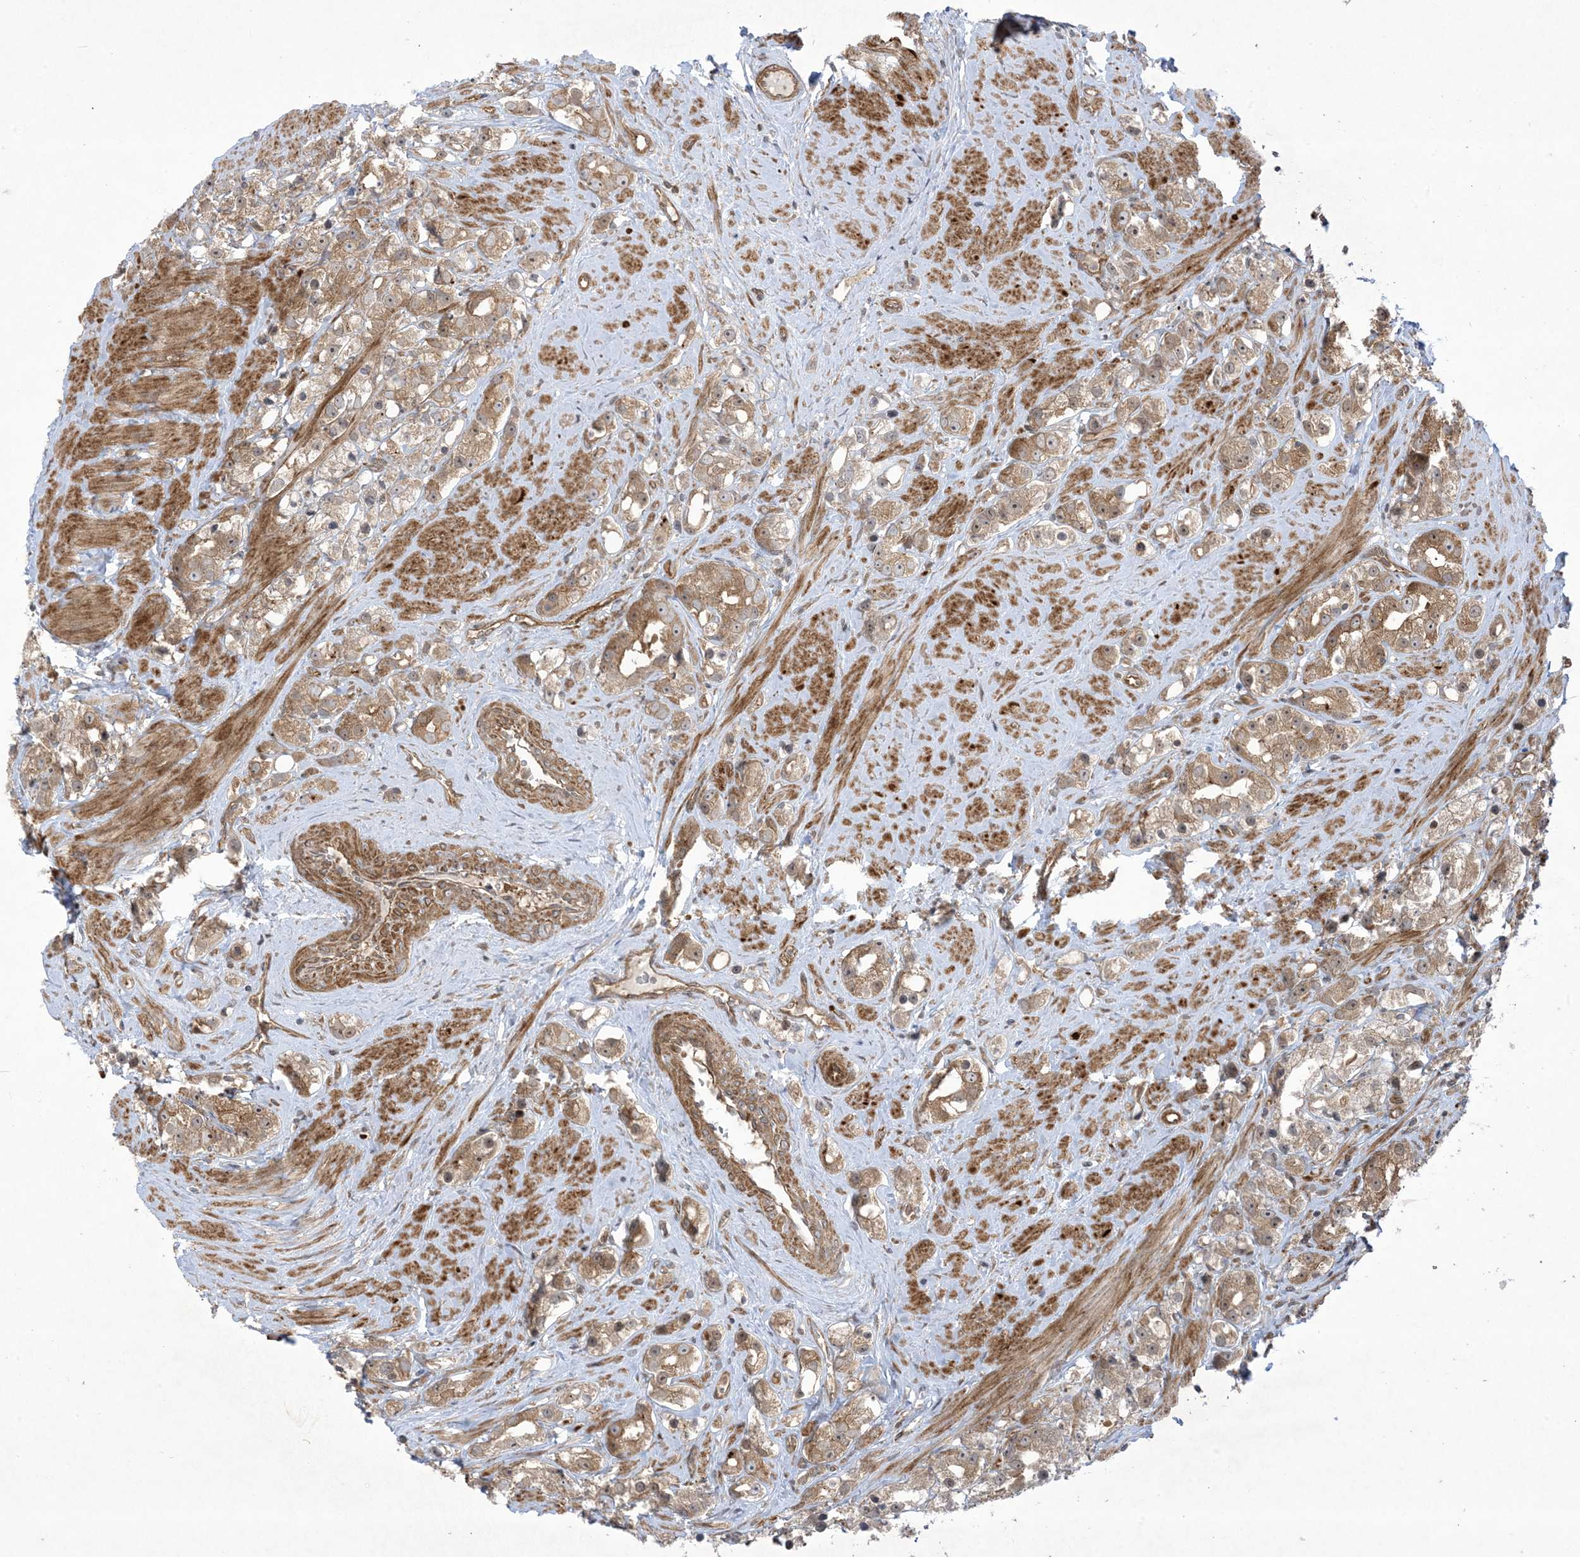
{"staining": {"intensity": "moderate", "quantity": ">75%", "location": "cytoplasmic/membranous,nuclear"}, "tissue": "prostate cancer", "cell_type": "Tumor cells", "image_type": "cancer", "snomed": [{"axis": "morphology", "description": "Adenocarcinoma, NOS"}, {"axis": "topography", "description": "Prostate"}], "caption": "IHC staining of prostate cancer (adenocarcinoma), which displays medium levels of moderate cytoplasmic/membranous and nuclear positivity in about >75% of tumor cells indicating moderate cytoplasmic/membranous and nuclear protein staining. The staining was performed using DAB (brown) for protein detection and nuclei were counterstained in hematoxylin (blue).", "gene": "SOGA3", "patient": {"sex": "male", "age": 79}}